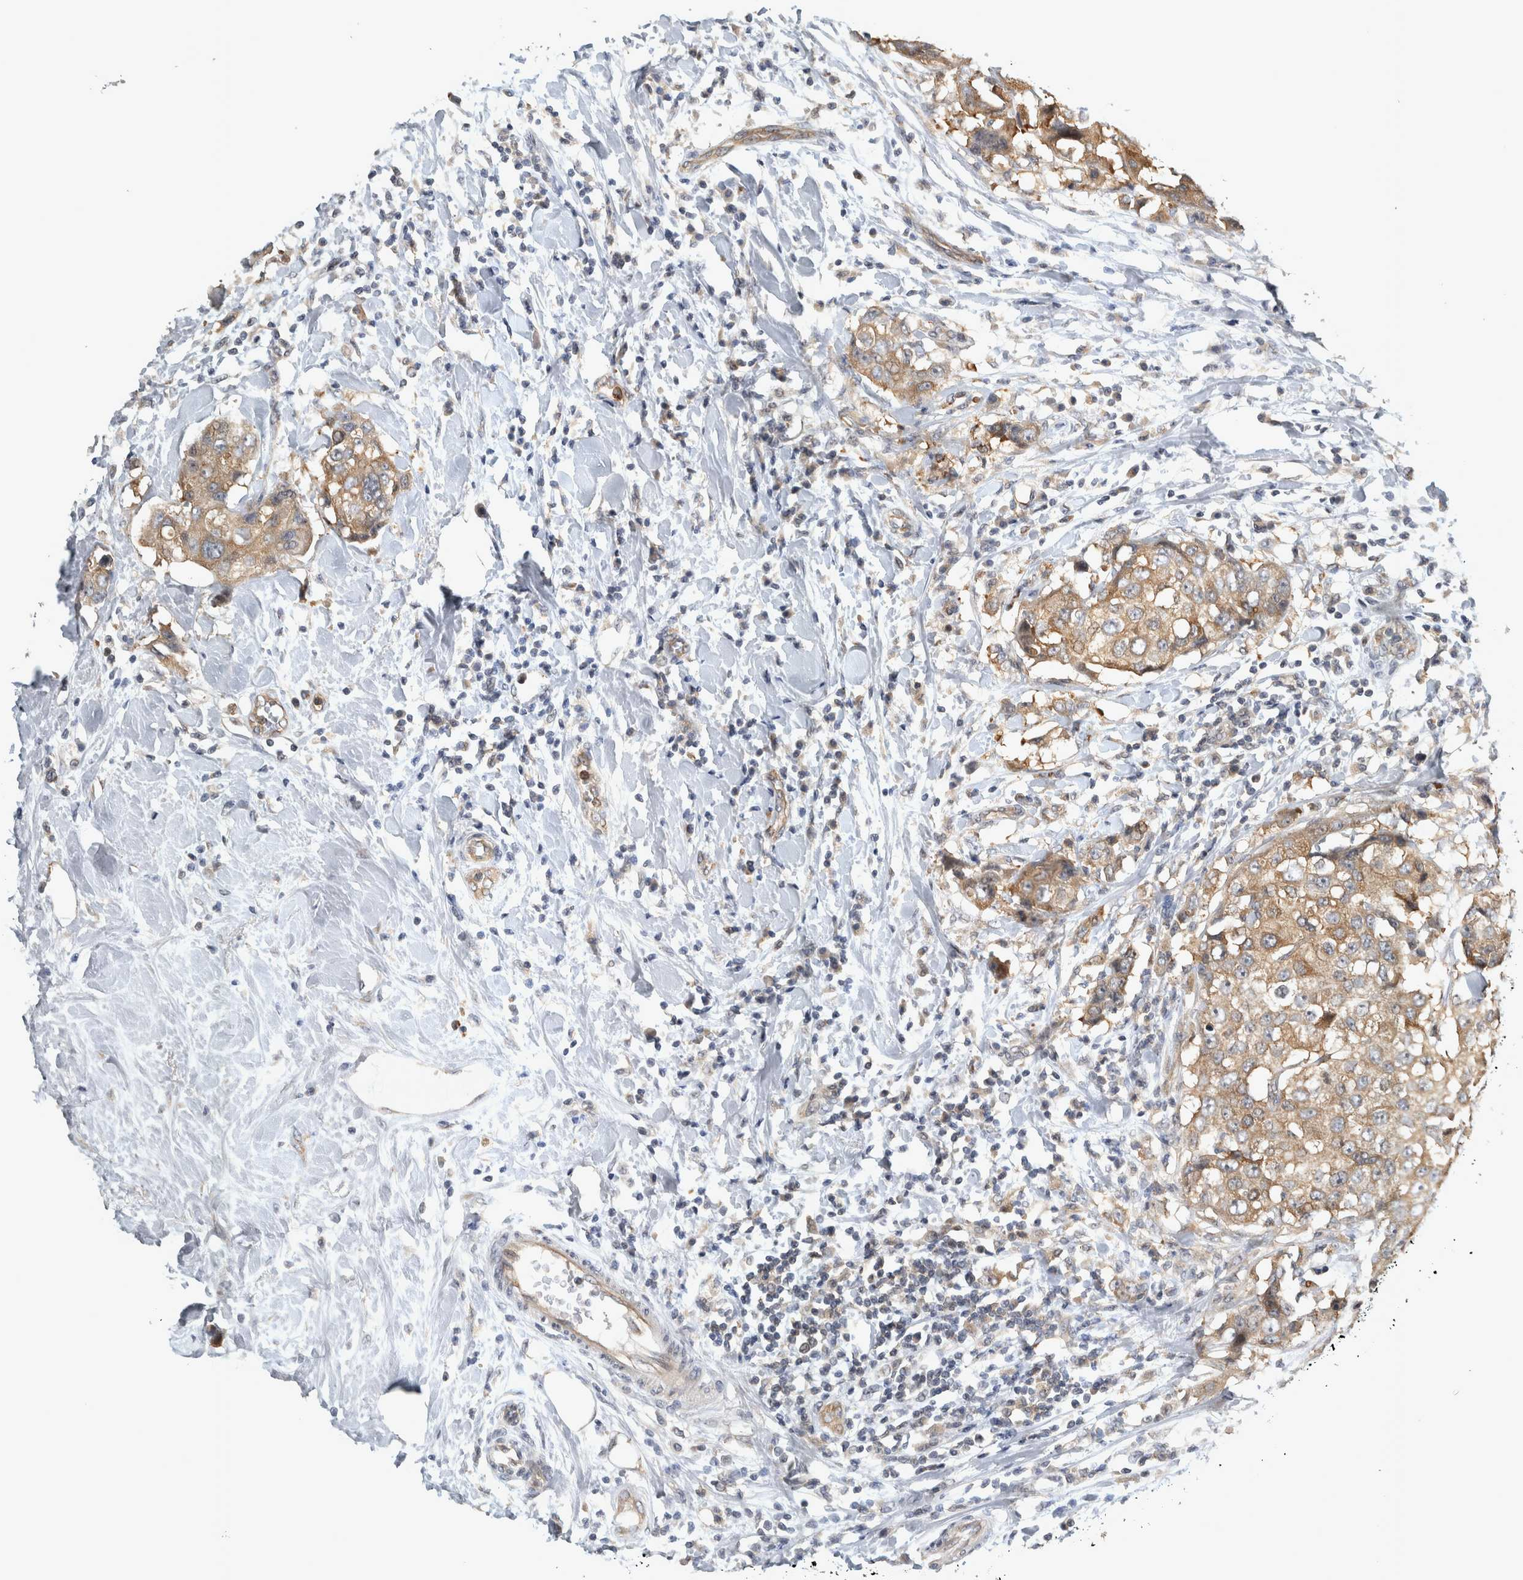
{"staining": {"intensity": "weak", "quantity": ">75%", "location": "cytoplasmic/membranous"}, "tissue": "breast cancer", "cell_type": "Tumor cells", "image_type": "cancer", "snomed": [{"axis": "morphology", "description": "Duct carcinoma"}, {"axis": "topography", "description": "Breast"}], "caption": "This histopathology image exhibits IHC staining of breast cancer, with low weak cytoplasmic/membranous positivity in approximately >75% of tumor cells.", "gene": "TRMT61B", "patient": {"sex": "female", "age": 27}}